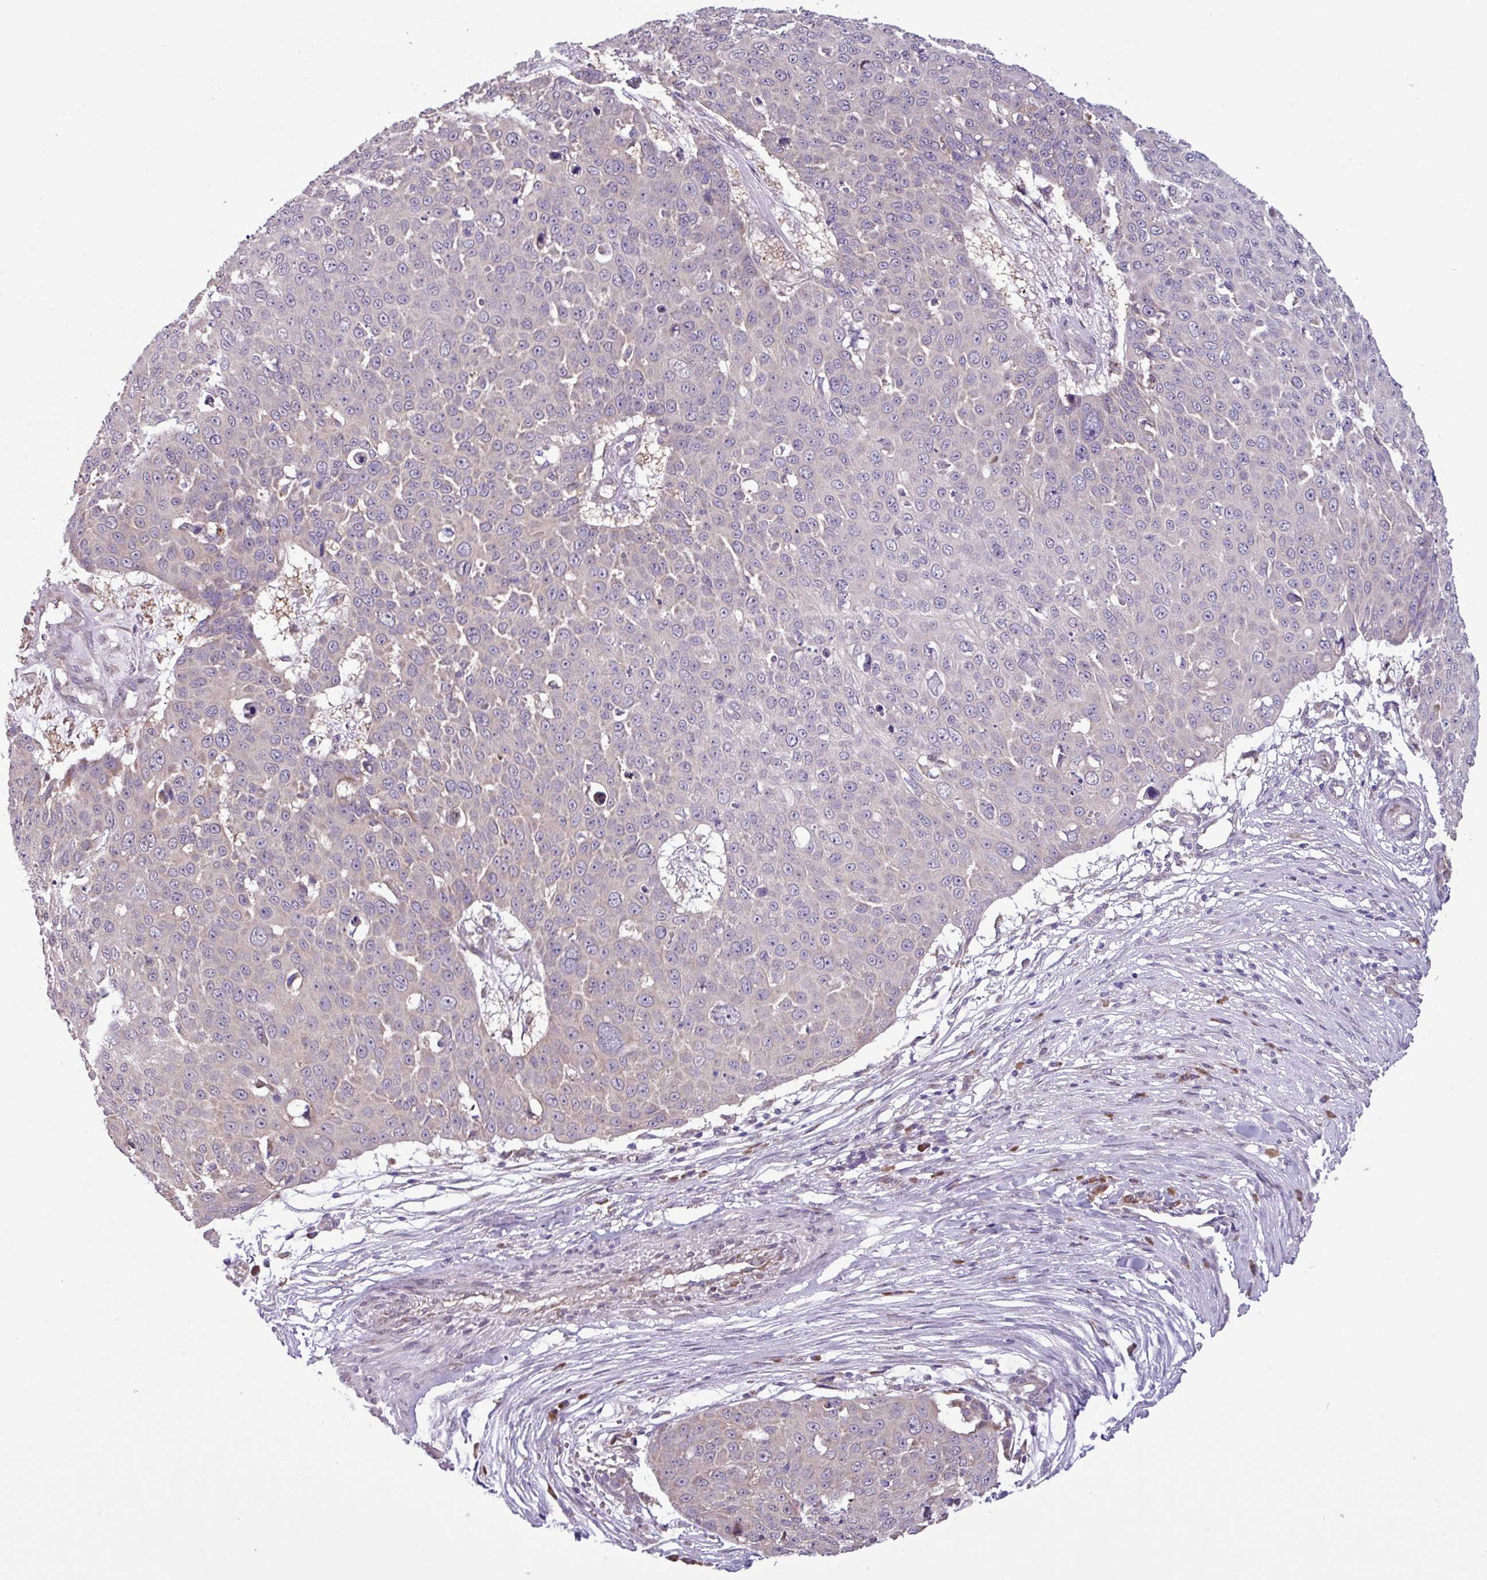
{"staining": {"intensity": "negative", "quantity": "none", "location": "none"}, "tissue": "skin cancer", "cell_type": "Tumor cells", "image_type": "cancer", "snomed": [{"axis": "morphology", "description": "Squamous cell carcinoma, NOS"}, {"axis": "topography", "description": "Skin"}], "caption": "The IHC histopathology image has no significant positivity in tumor cells of skin cancer tissue. (DAB (3,3'-diaminobenzidine) immunohistochemistry with hematoxylin counter stain).", "gene": "C20orf27", "patient": {"sex": "male", "age": 71}}